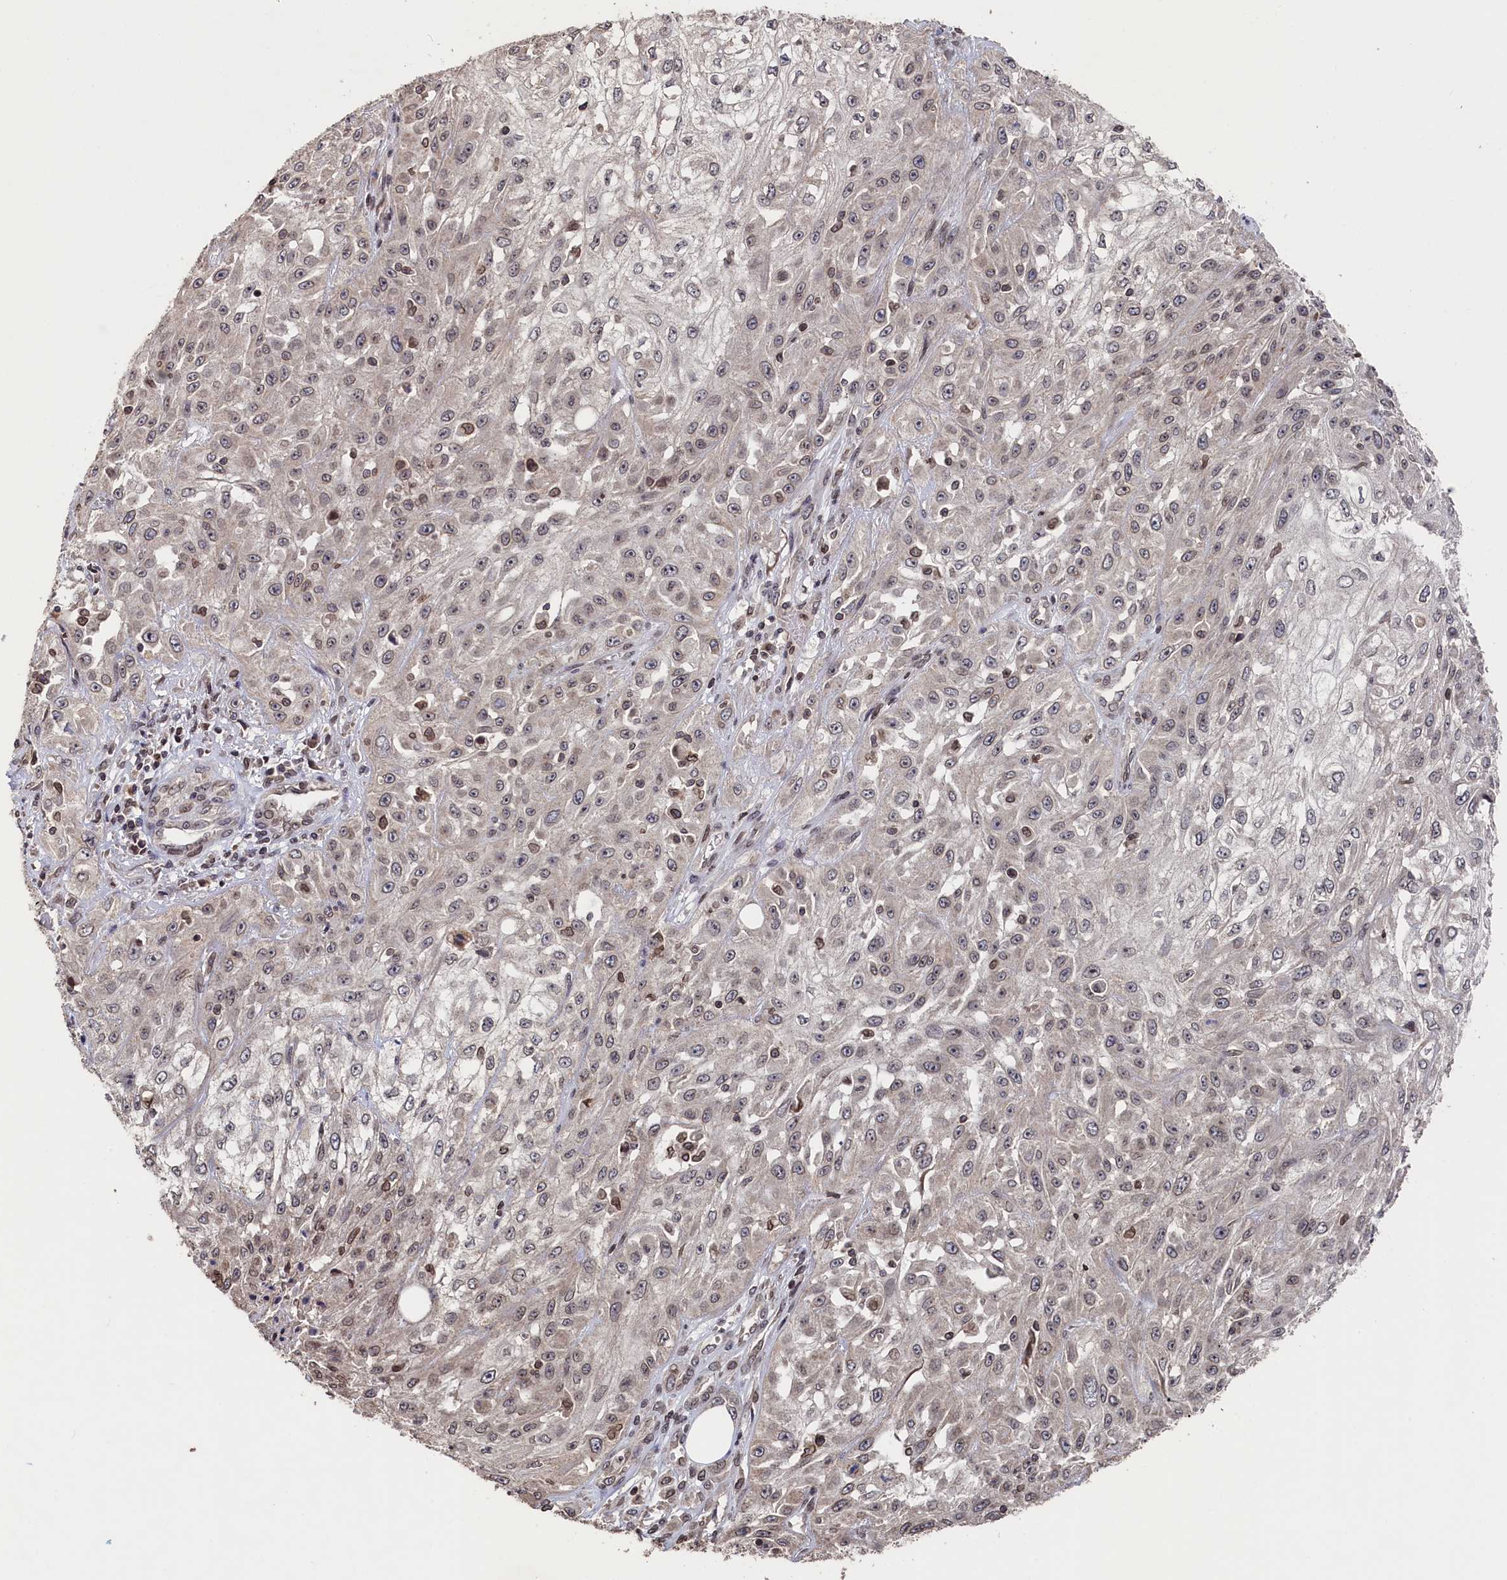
{"staining": {"intensity": "weak", "quantity": "25%-75%", "location": "nuclear"}, "tissue": "skin cancer", "cell_type": "Tumor cells", "image_type": "cancer", "snomed": [{"axis": "morphology", "description": "Squamous cell carcinoma, NOS"}, {"axis": "morphology", "description": "Squamous cell carcinoma, metastatic, NOS"}, {"axis": "topography", "description": "Skin"}, {"axis": "topography", "description": "Lymph node"}], "caption": "Protein staining of skin metastatic squamous cell carcinoma tissue reveals weak nuclear positivity in about 25%-75% of tumor cells.", "gene": "ANKEF1", "patient": {"sex": "male", "age": 75}}